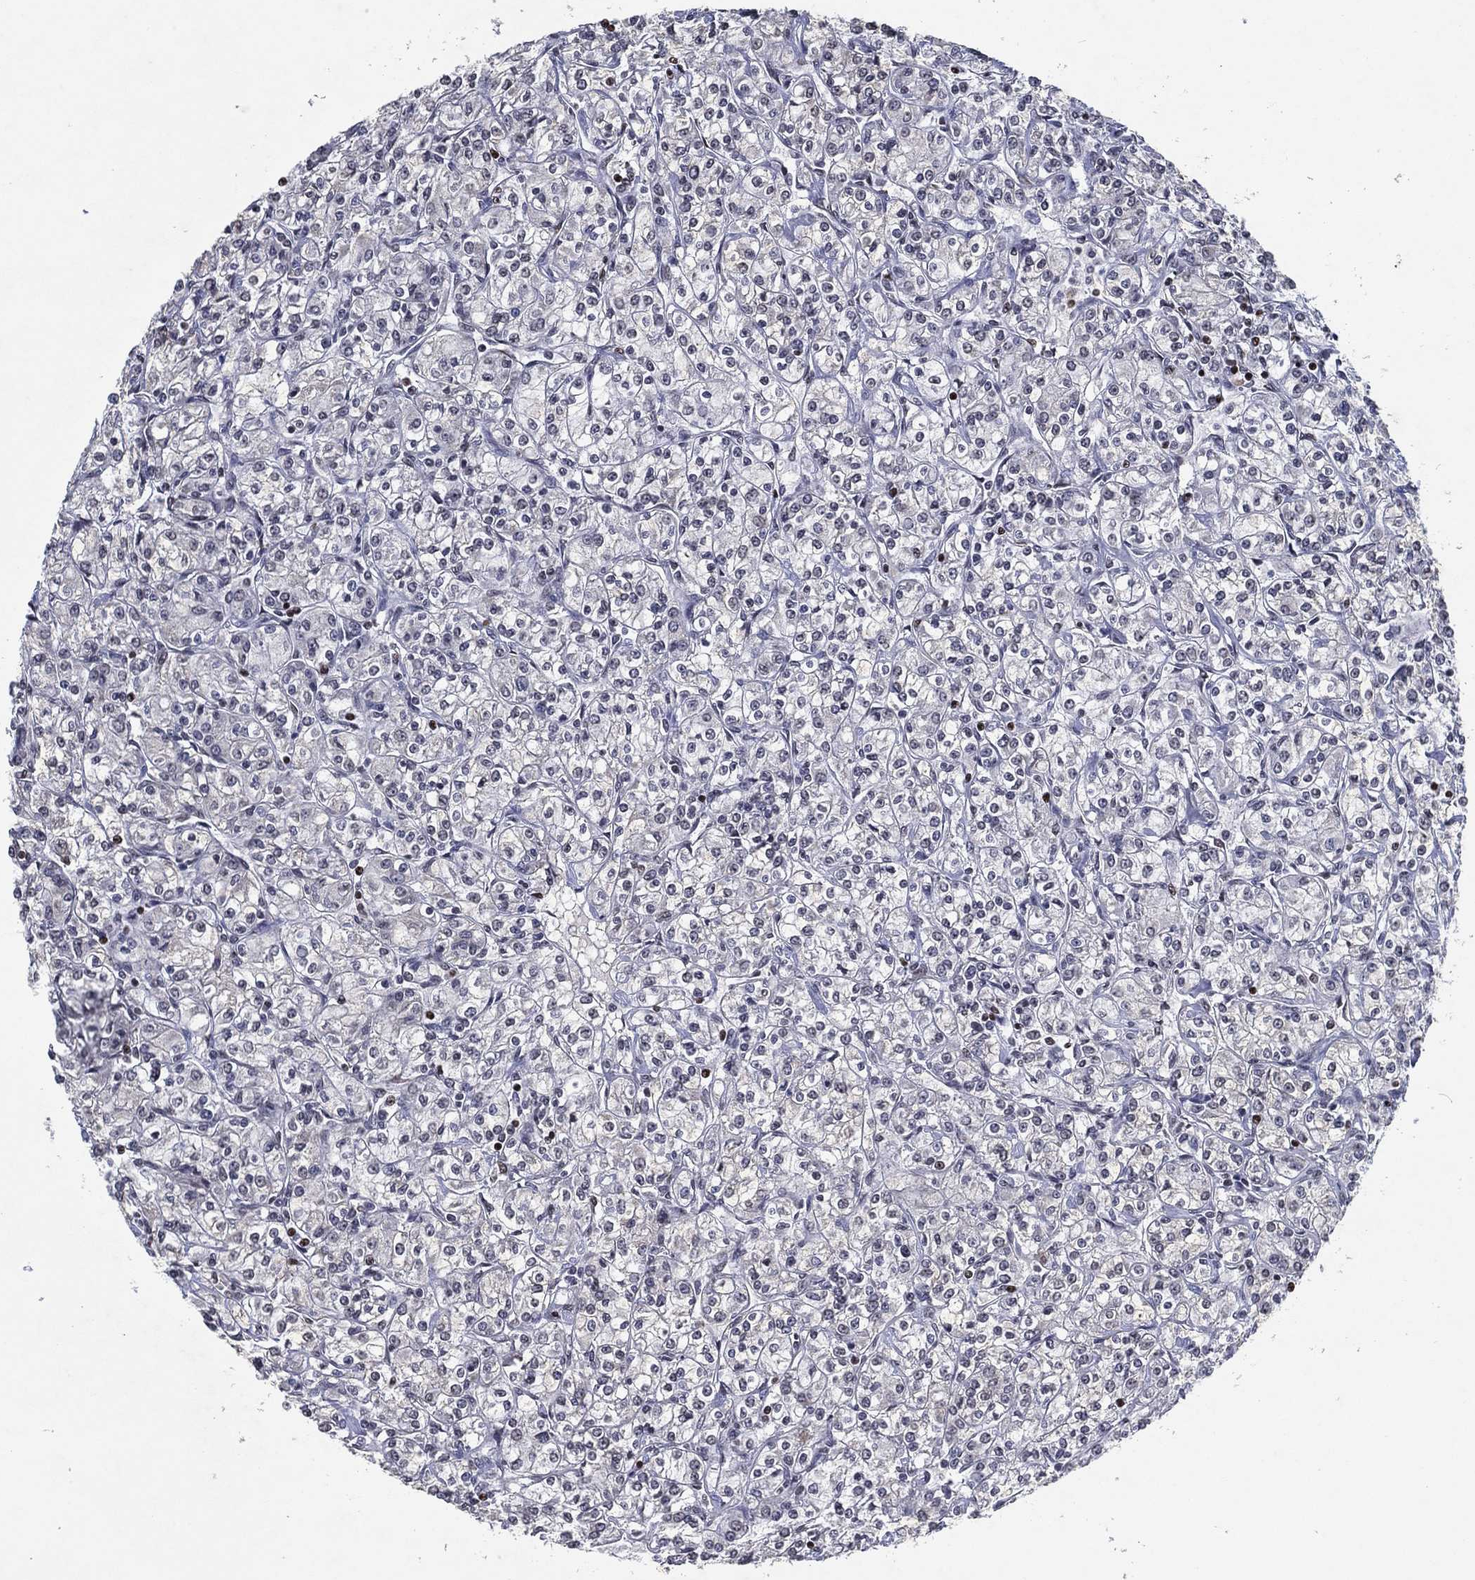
{"staining": {"intensity": "negative", "quantity": "none", "location": "none"}, "tissue": "renal cancer", "cell_type": "Tumor cells", "image_type": "cancer", "snomed": [{"axis": "morphology", "description": "Adenocarcinoma, NOS"}, {"axis": "topography", "description": "Kidney"}], "caption": "Immunohistochemical staining of renal adenocarcinoma shows no significant staining in tumor cells.", "gene": "ZBTB42", "patient": {"sex": "male", "age": 77}}